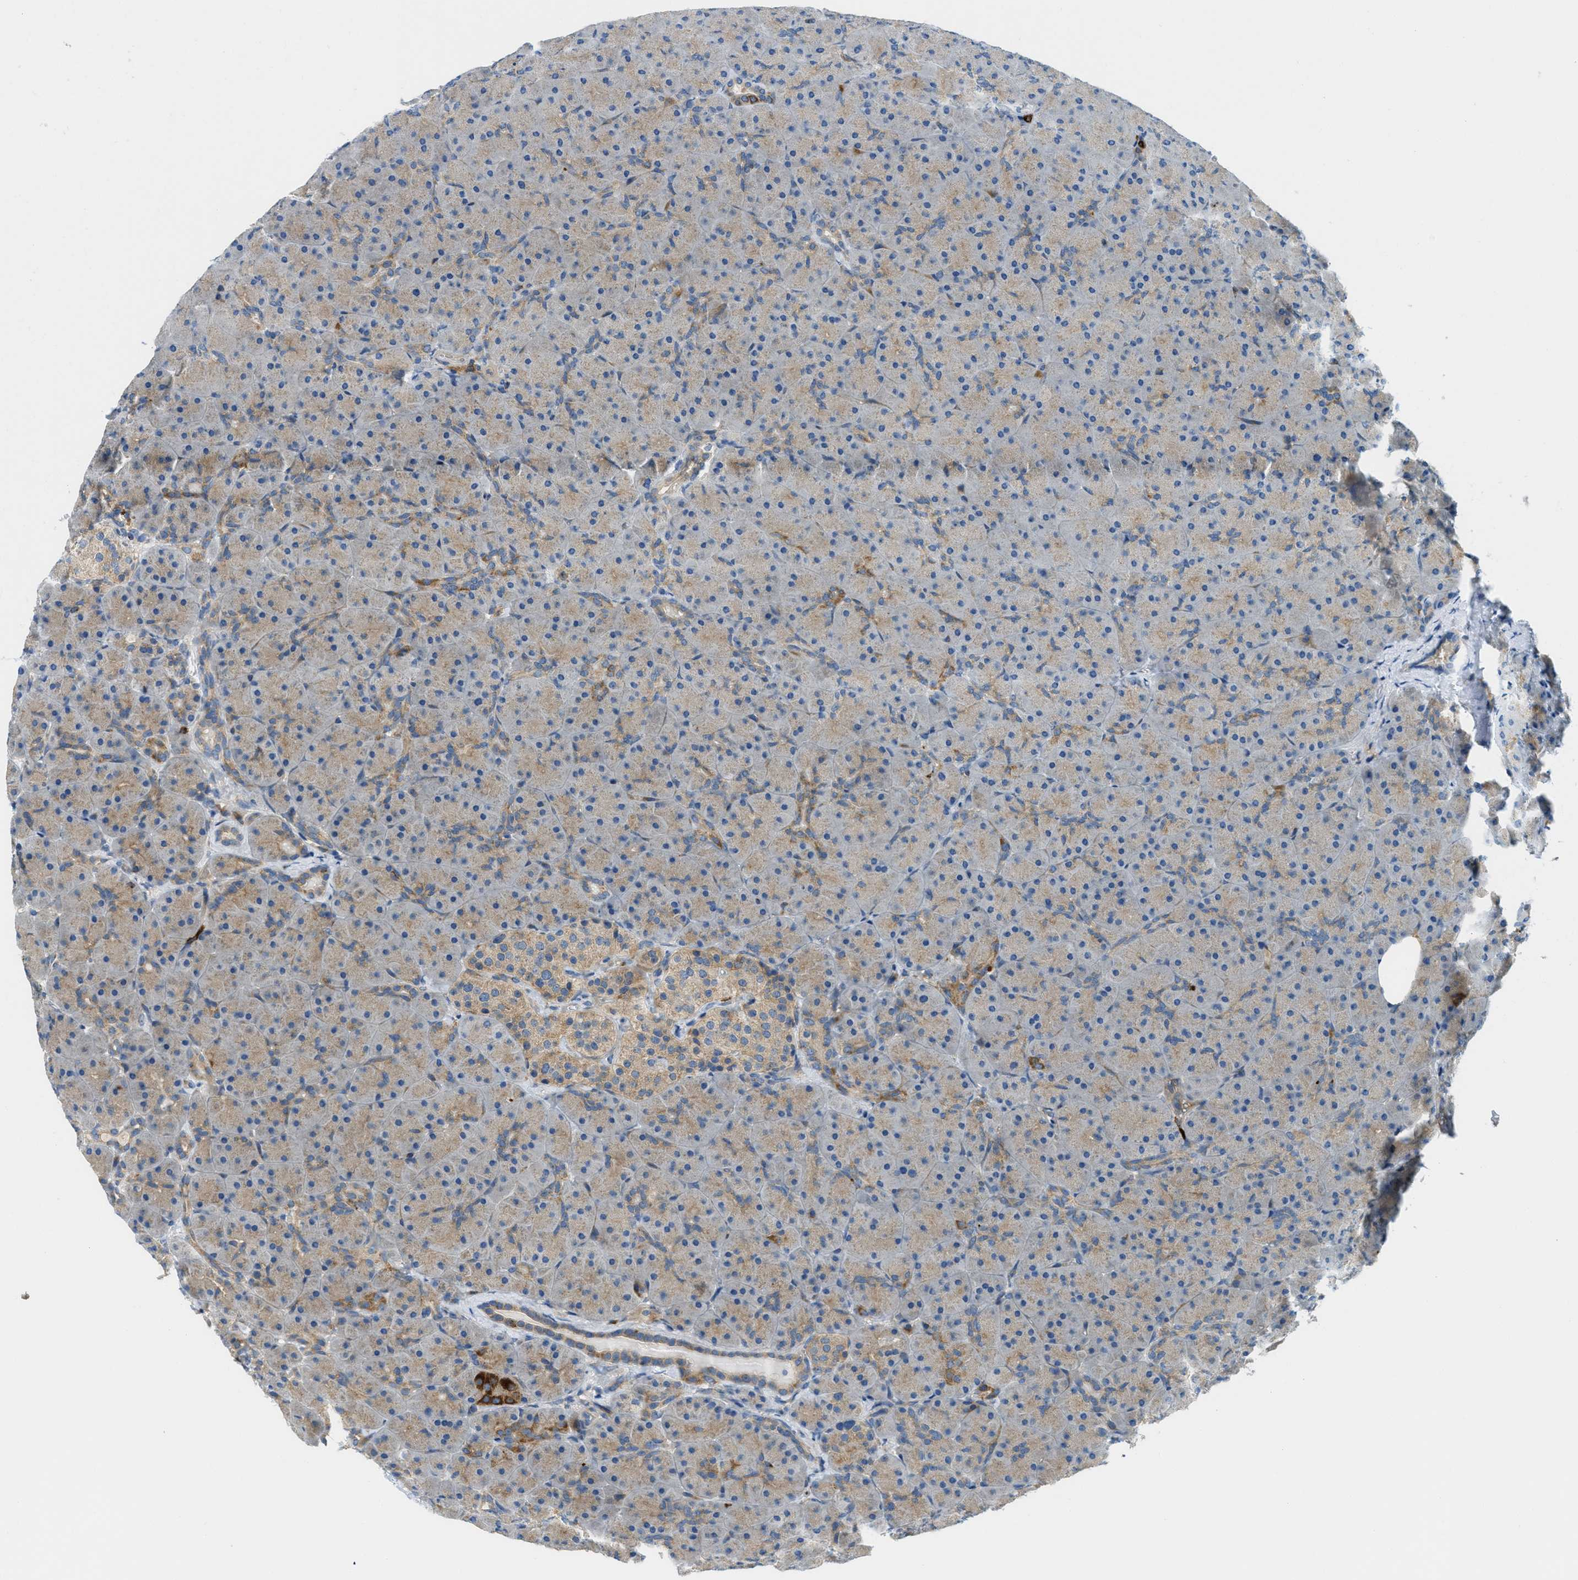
{"staining": {"intensity": "weak", "quantity": ">75%", "location": "cytoplasmic/membranous"}, "tissue": "pancreas", "cell_type": "Exocrine glandular cells", "image_type": "normal", "snomed": [{"axis": "morphology", "description": "Normal tissue, NOS"}, {"axis": "topography", "description": "Pancreas"}], "caption": "Protein staining of benign pancreas shows weak cytoplasmic/membranous positivity in approximately >75% of exocrine glandular cells. Immunohistochemistry stains the protein of interest in brown and the nuclei are stained blue.", "gene": "RFFL", "patient": {"sex": "male", "age": 66}}